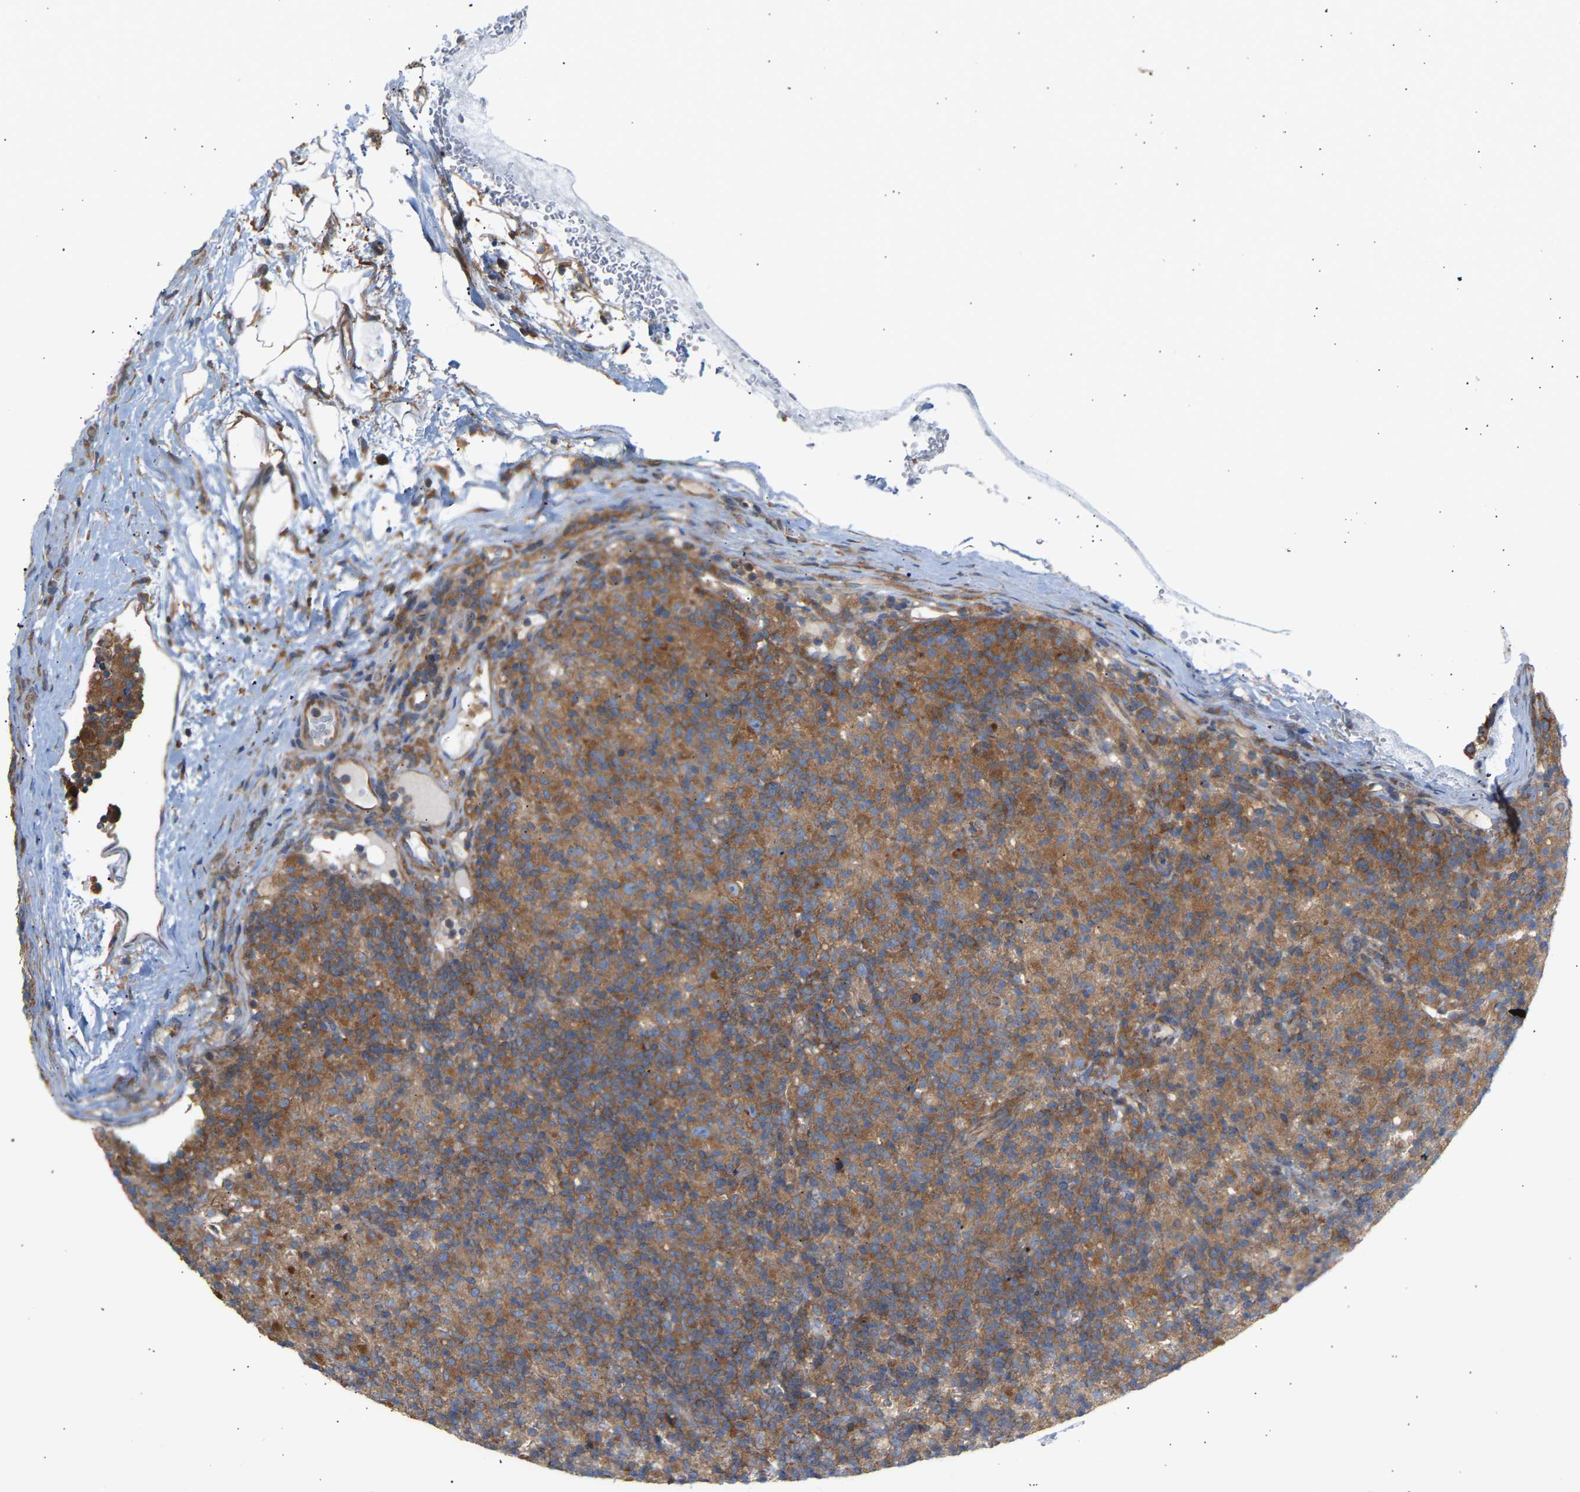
{"staining": {"intensity": "moderate", "quantity": ">75%", "location": "cytoplasmic/membranous"}, "tissue": "lymphoma", "cell_type": "Tumor cells", "image_type": "cancer", "snomed": [{"axis": "morphology", "description": "Hodgkin's disease, NOS"}, {"axis": "topography", "description": "Lymph node"}], "caption": "A high-resolution micrograph shows immunohistochemistry (IHC) staining of lymphoma, which demonstrates moderate cytoplasmic/membranous staining in approximately >75% of tumor cells.", "gene": "GCN1", "patient": {"sex": "male", "age": 70}}